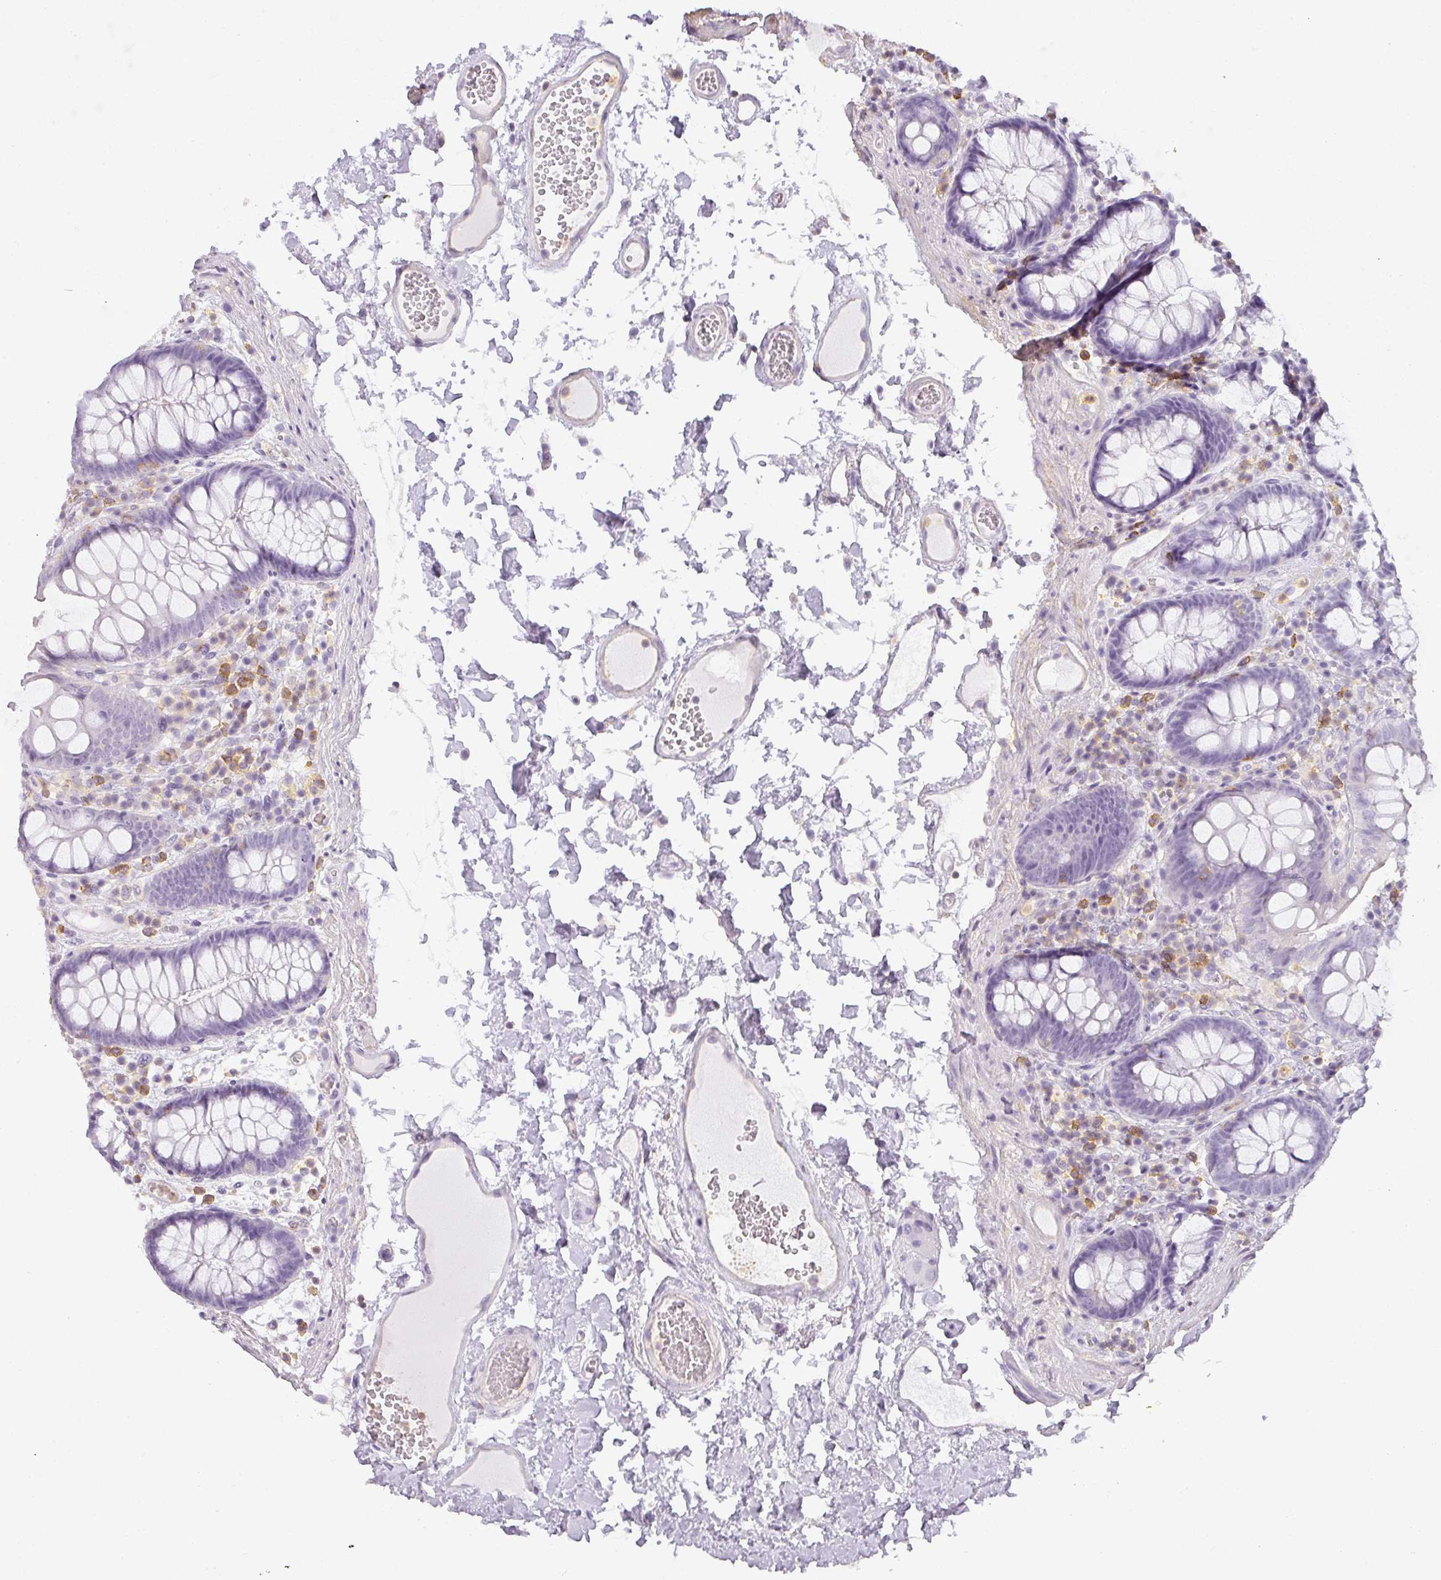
{"staining": {"intensity": "negative", "quantity": "none", "location": "none"}, "tissue": "colon", "cell_type": "Endothelial cells", "image_type": "normal", "snomed": [{"axis": "morphology", "description": "Normal tissue, NOS"}, {"axis": "topography", "description": "Colon"}], "caption": "A high-resolution histopathology image shows IHC staining of normal colon, which reveals no significant positivity in endothelial cells.", "gene": "TMEM42", "patient": {"sex": "male", "age": 84}}